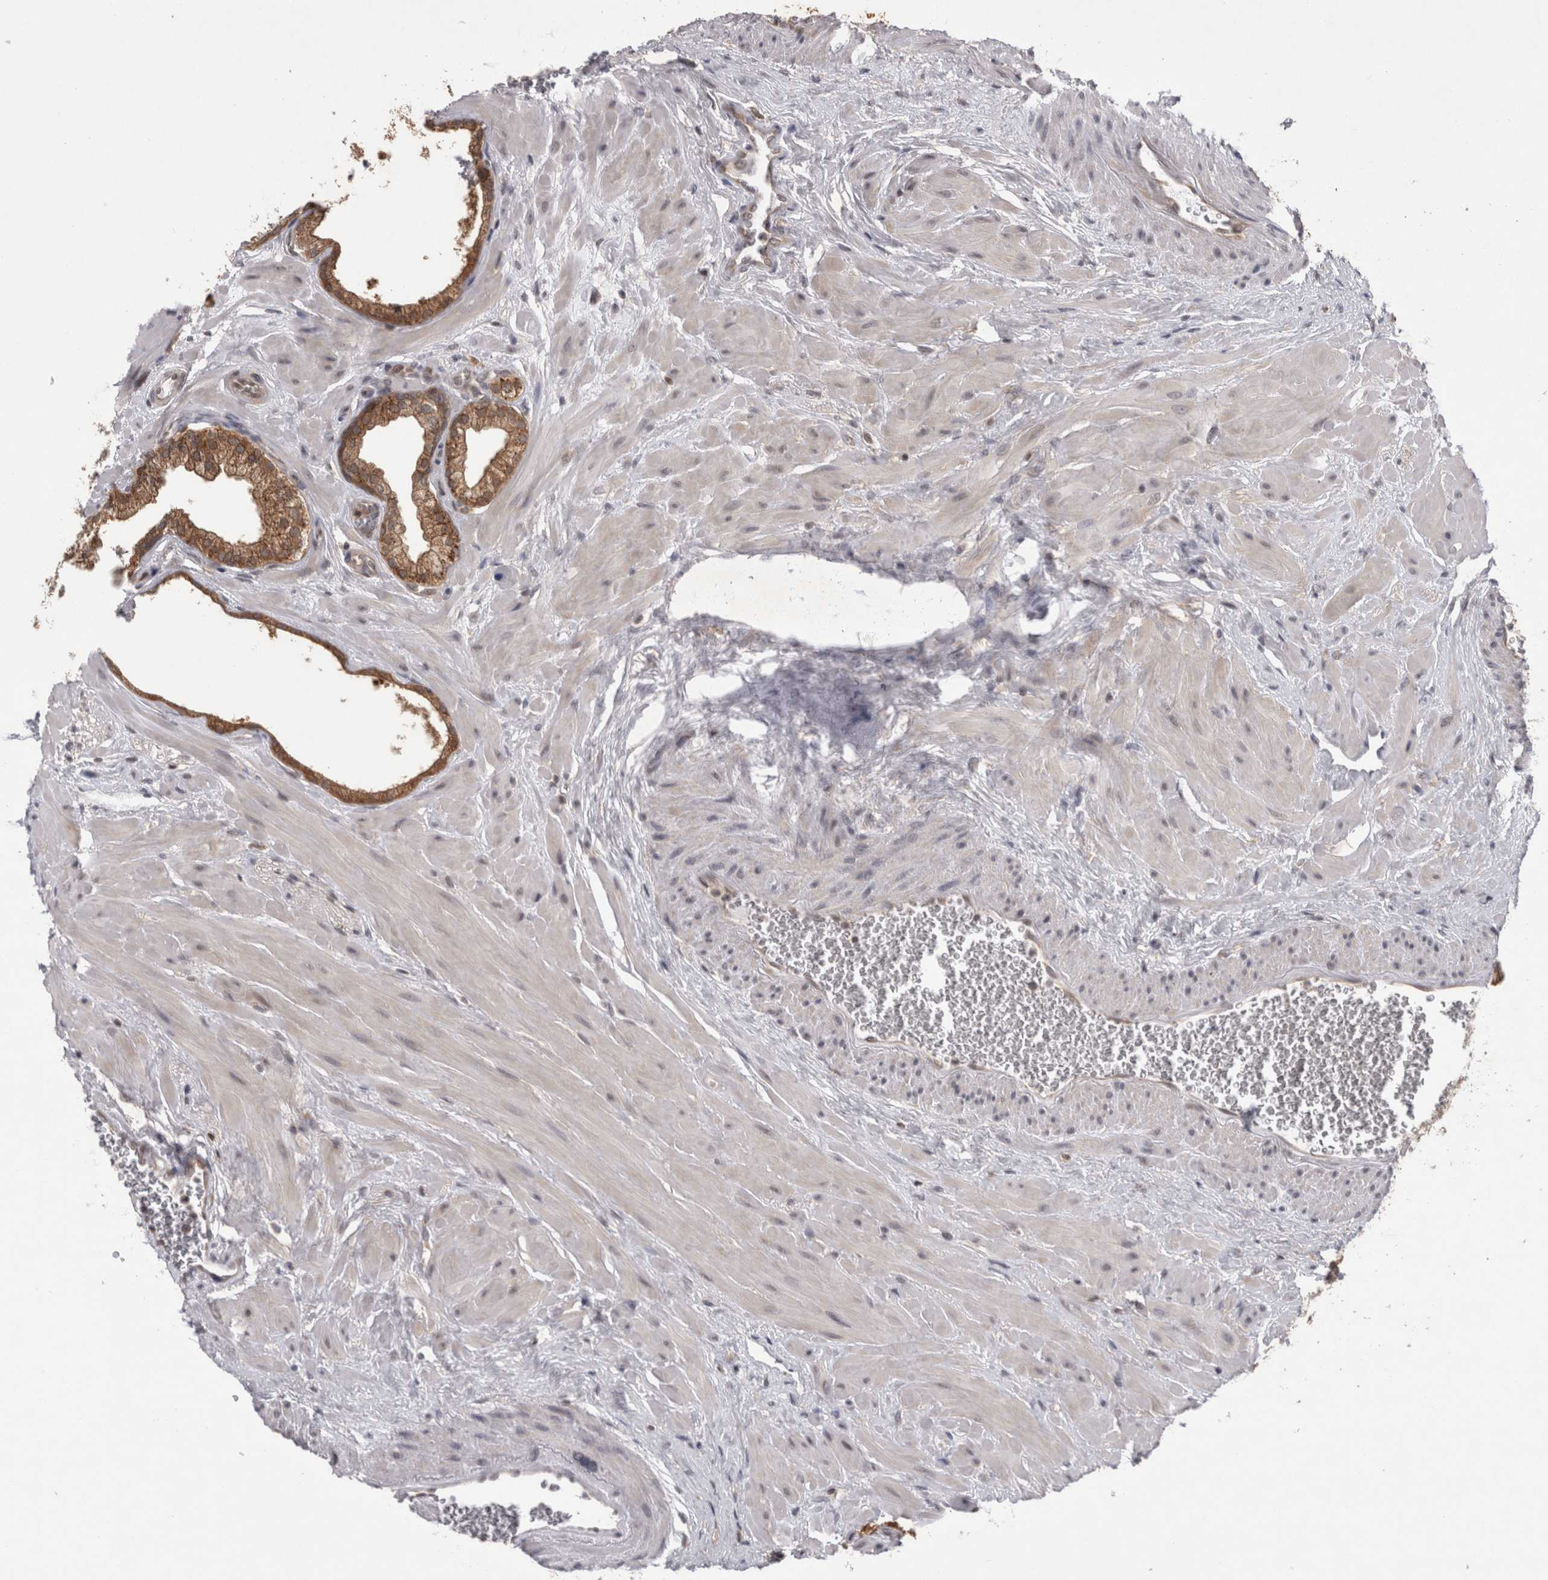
{"staining": {"intensity": "strong", "quantity": ">75%", "location": "cytoplasmic/membranous"}, "tissue": "prostate", "cell_type": "Glandular cells", "image_type": "normal", "snomed": [{"axis": "morphology", "description": "Normal tissue, NOS"}, {"axis": "morphology", "description": "Urothelial carcinoma, Low grade"}, {"axis": "topography", "description": "Urinary bladder"}, {"axis": "topography", "description": "Prostate"}], "caption": "Brown immunohistochemical staining in unremarkable human prostate shows strong cytoplasmic/membranous expression in about >75% of glandular cells.", "gene": "PSMB2", "patient": {"sex": "male", "age": 60}}